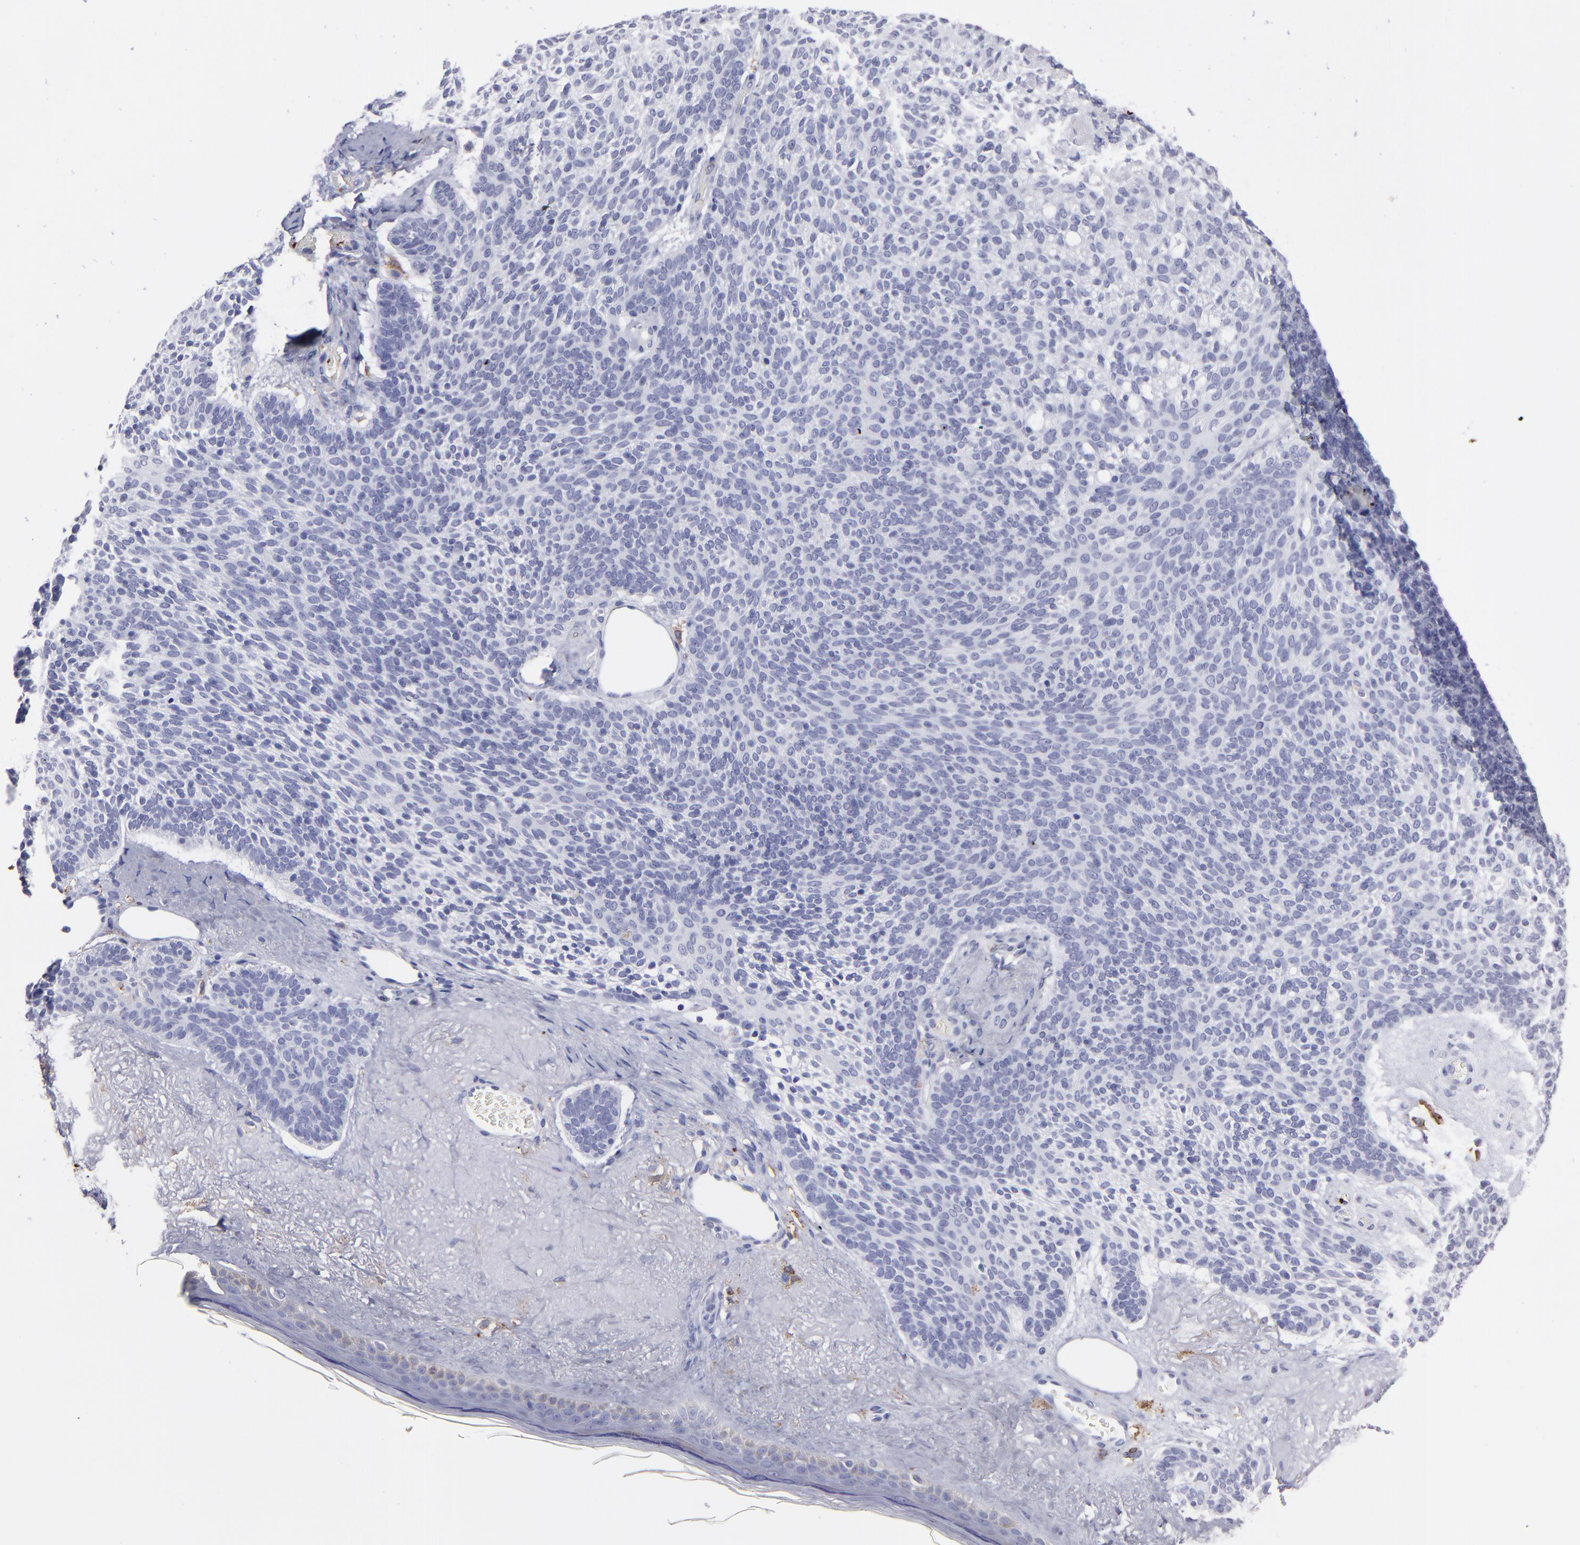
{"staining": {"intensity": "negative", "quantity": "none", "location": "none"}, "tissue": "skin cancer", "cell_type": "Tumor cells", "image_type": "cancer", "snomed": [{"axis": "morphology", "description": "Normal tissue, NOS"}, {"axis": "morphology", "description": "Basal cell carcinoma"}, {"axis": "topography", "description": "Skin"}], "caption": "Tumor cells are negative for protein expression in human skin cancer.", "gene": "CD36", "patient": {"sex": "female", "age": 70}}